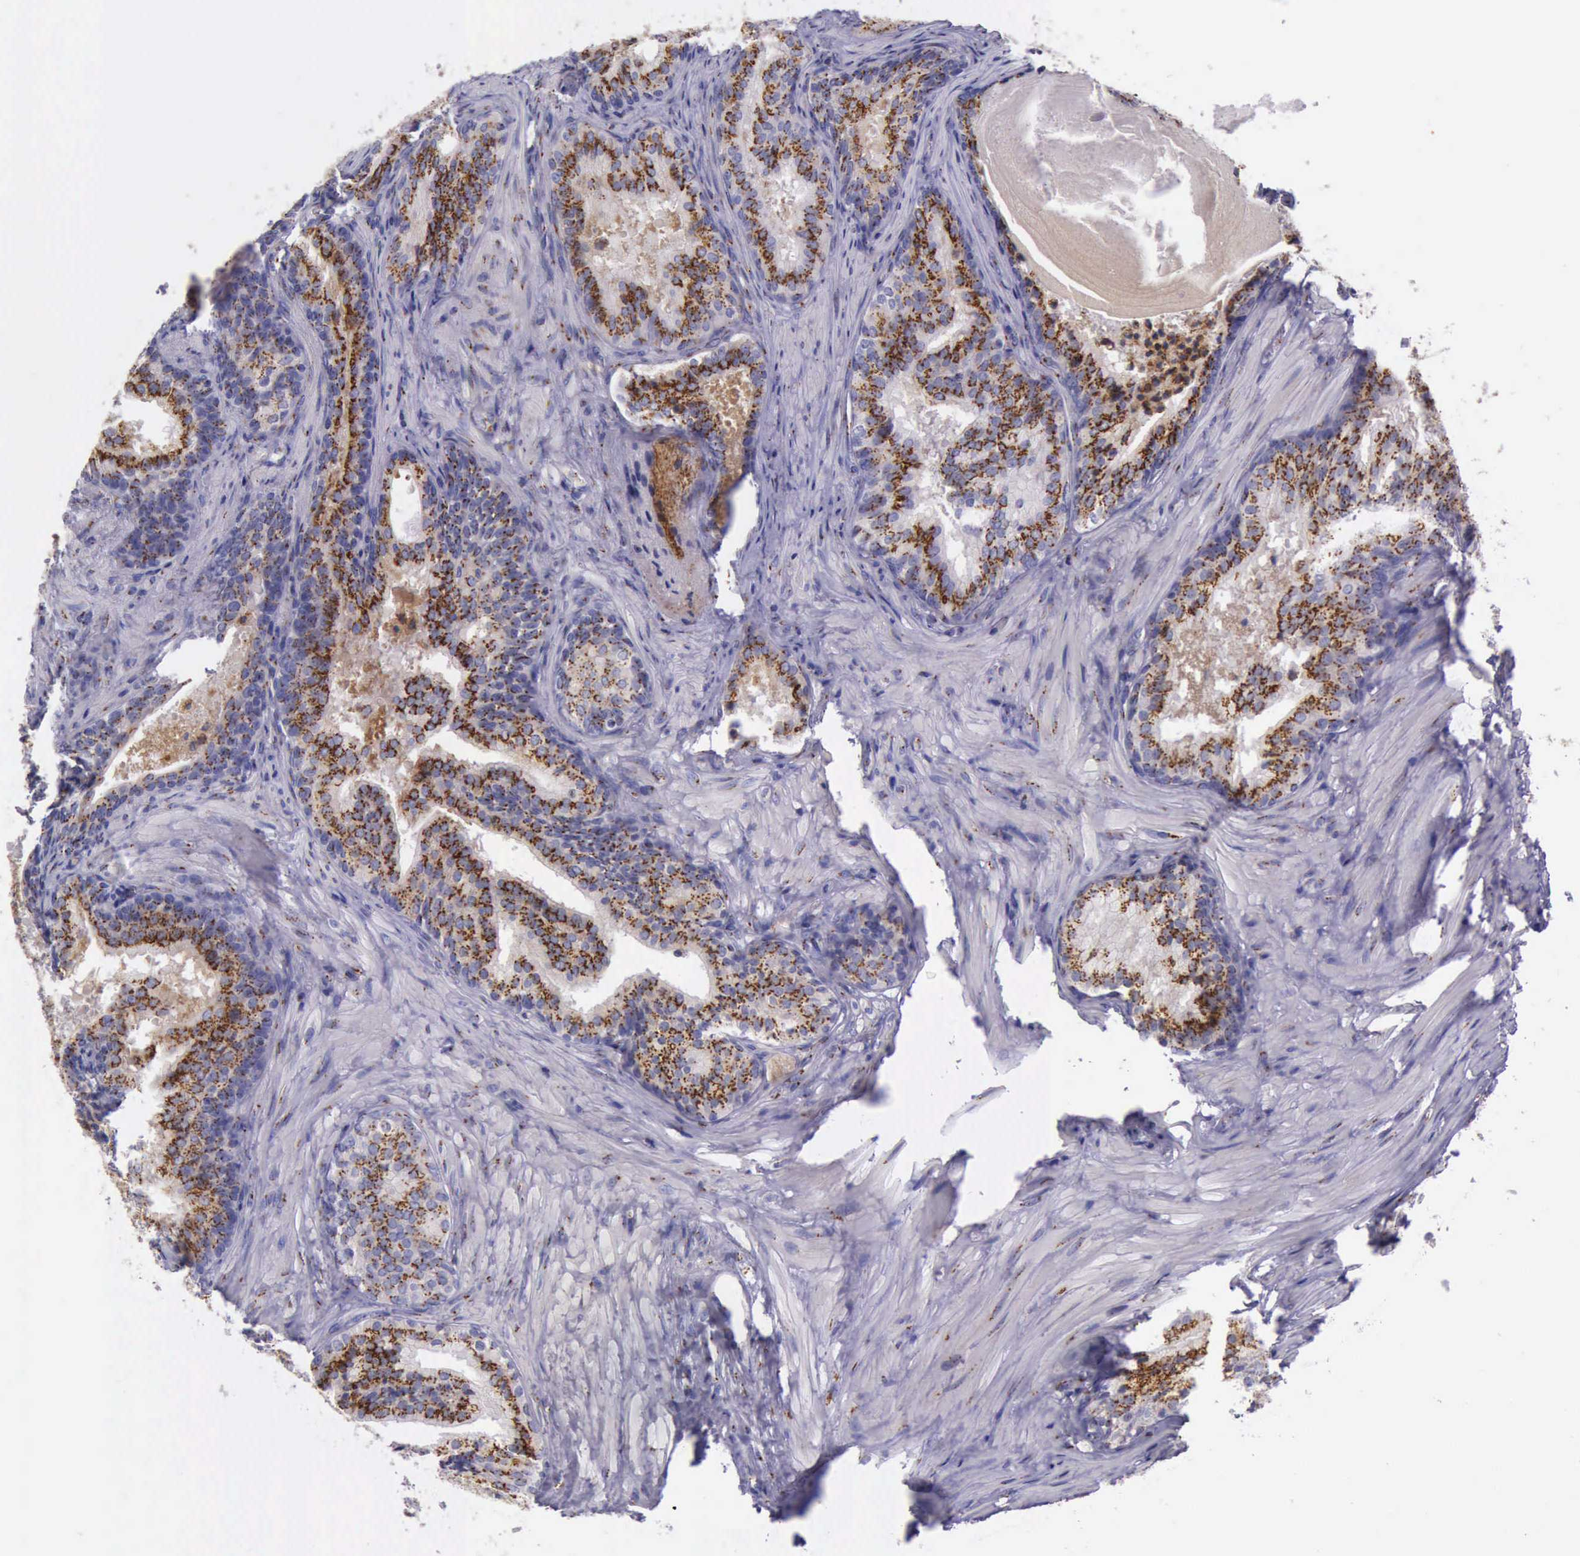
{"staining": {"intensity": "strong", "quantity": ">75%", "location": "cytoplasmic/membranous"}, "tissue": "prostate cancer", "cell_type": "Tumor cells", "image_type": "cancer", "snomed": [{"axis": "morphology", "description": "Adenocarcinoma, Low grade"}, {"axis": "topography", "description": "Prostate"}], "caption": "Tumor cells exhibit high levels of strong cytoplasmic/membranous staining in approximately >75% of cells in low-grade adenocarcinoma (prostate).", "gene": "GOLGA5", "patient": {"sex": "male", "age": 69}}